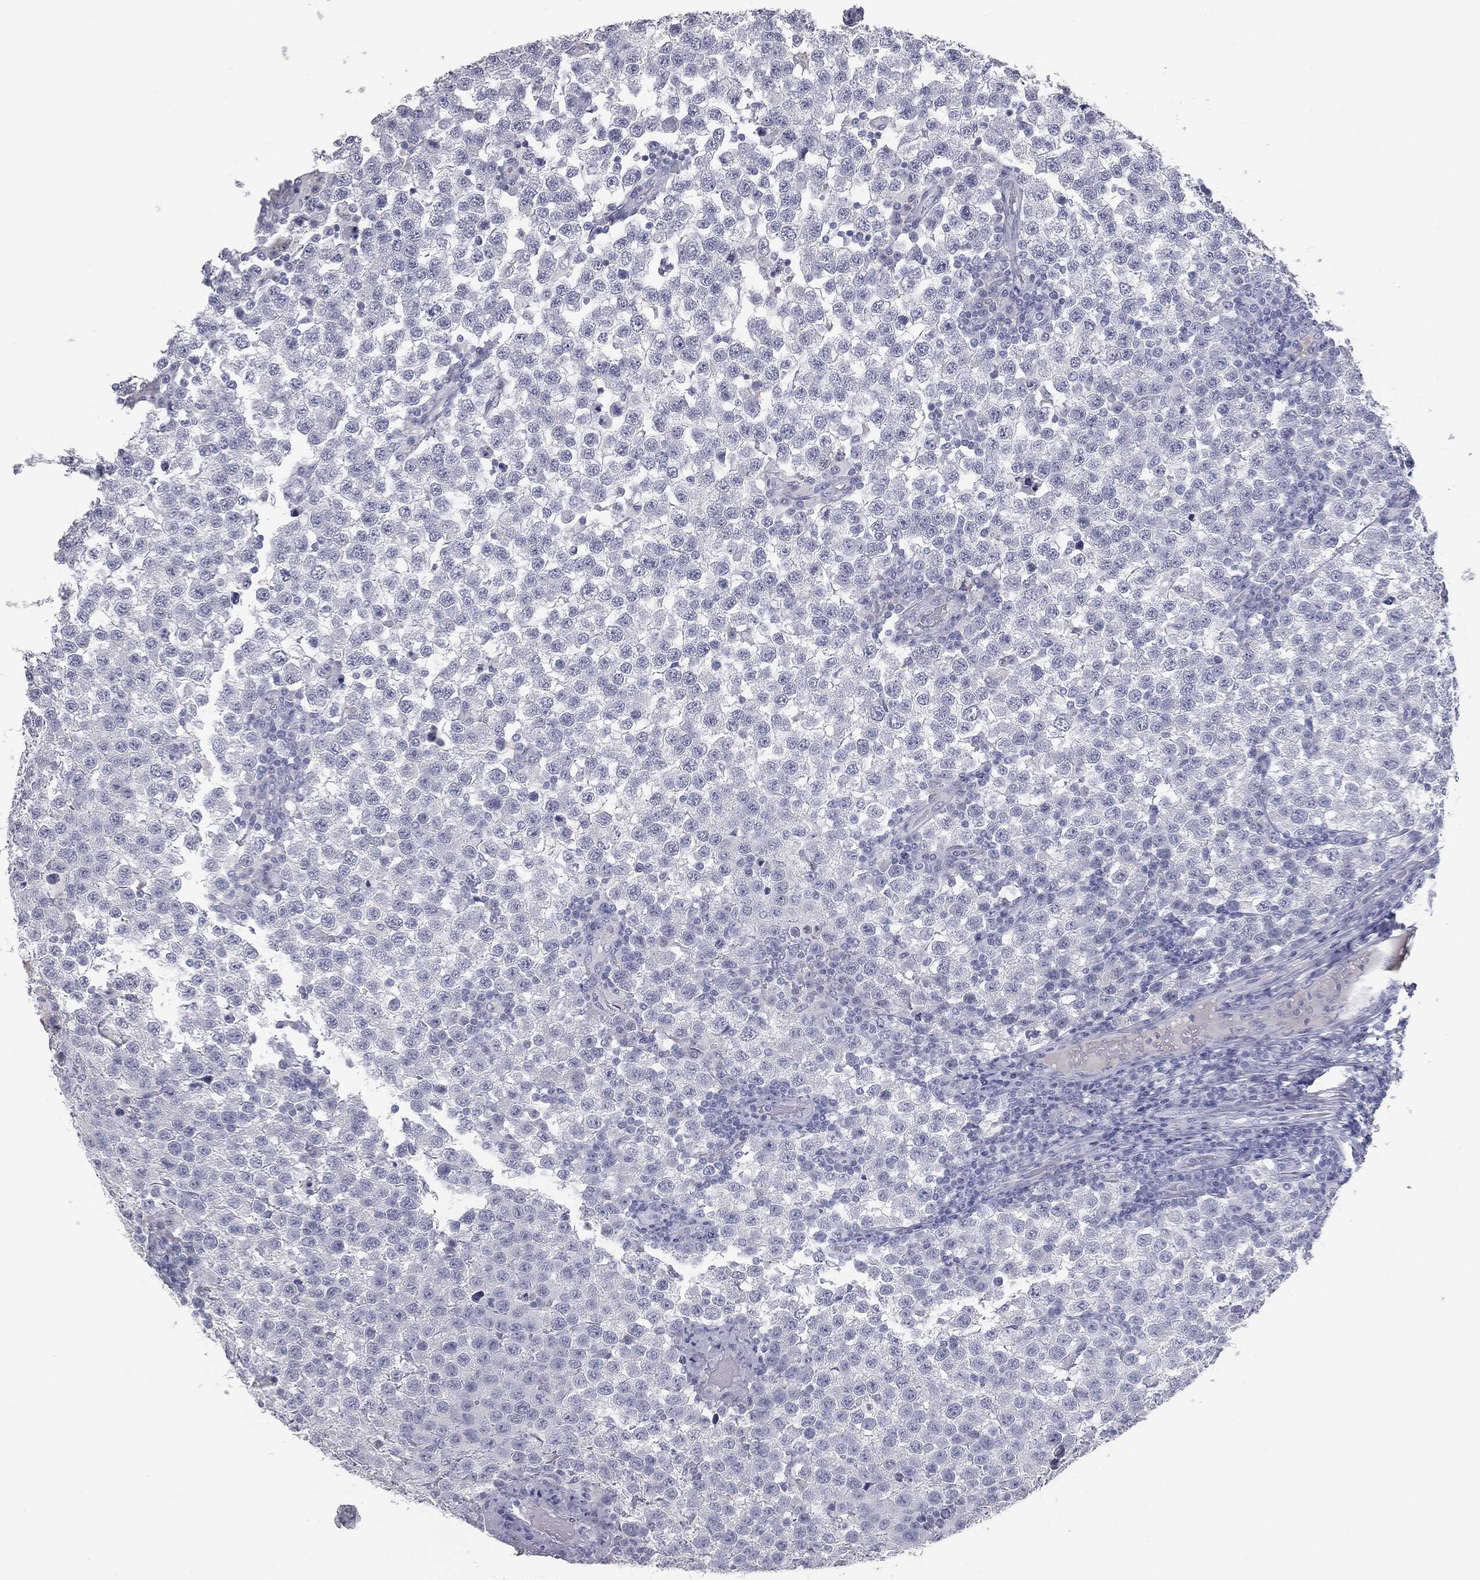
{"staining": {"intensity": "negative", "quantity": "none", "location": "none"}, "tissue": "testis cancer", "cell_type": "Tumor cells", "image_type": "cancer", "snomed": [{"axis": "morphology", "description": "Seminoma, NOS"}, {"axis": "topography", "description": "Testis"}], "caption": "This is a photomicrograph of IHC staining of seminoma (testis), which shows no positivity in tumor cells. (DAB immunohistochemistry visualized using brightfield microscopy, high magnification).", "gene": "MUC5AC", "patient": {"sex": "male", "age": 34}}